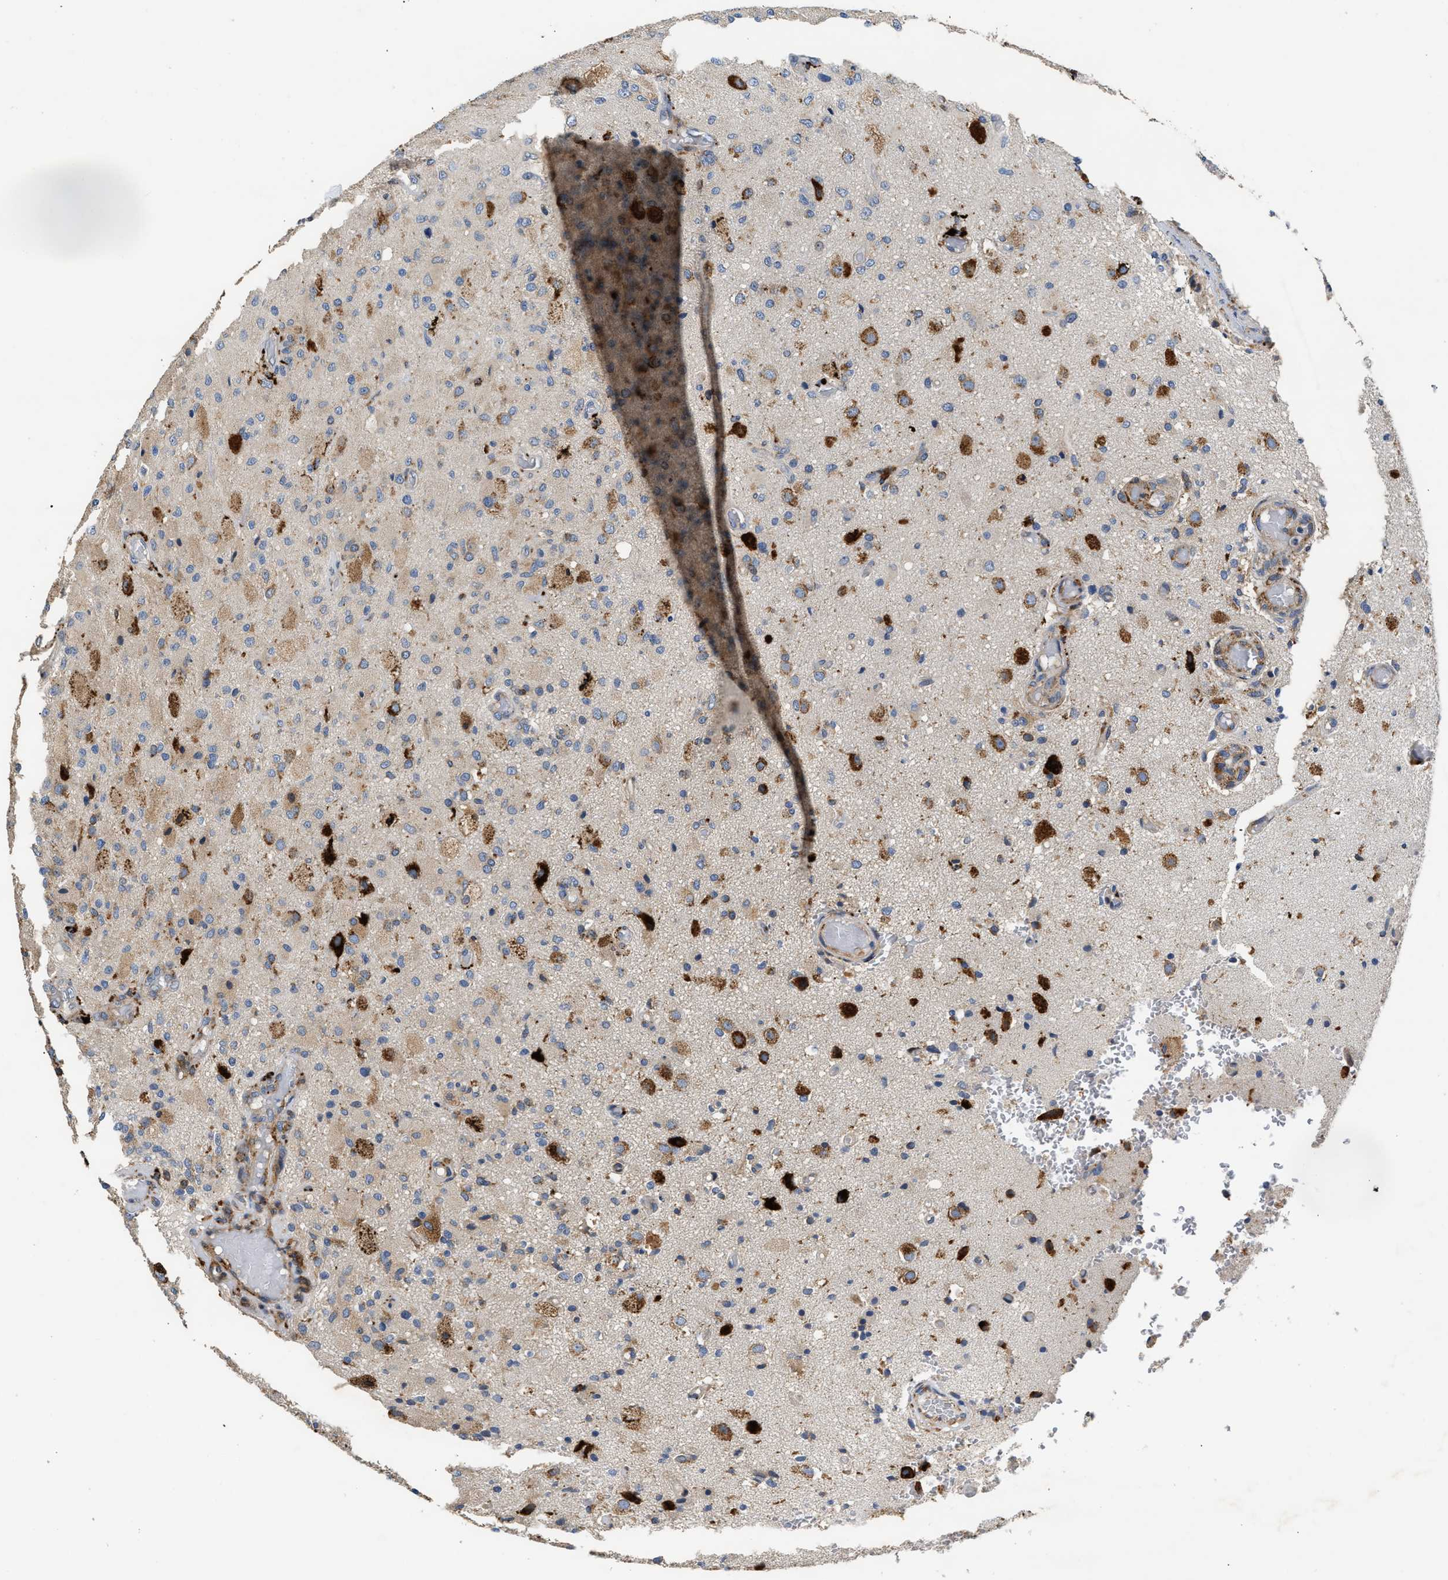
{"staining": {"intensity": "strong", "quantity": "<25%", "location": "cytoplasmic/membranous"}, "tissue": "glioma", "cell_type": "Tumor cells", "image_type": "cancer", "snomed": [{"axis": "morphology", "description": "Normal tissue, NOS"}, {"axis": "morphology", "description": "Glioma, malignant, High grade"}, {"axis": "topography", "description": "Cerebral cortex"}], "caption": "A histopathology image of malignant glioma (high-grade) stained for a protein exhibits strong cytoplasmic/membranous brown staining in tumor cells. (Stains: DAB in brown, nuclei in blue, Microscopy: brightfield microscopy at high magnification).", "gene": "AMZ1", "patient": {"sex": "male", "age": 77}}